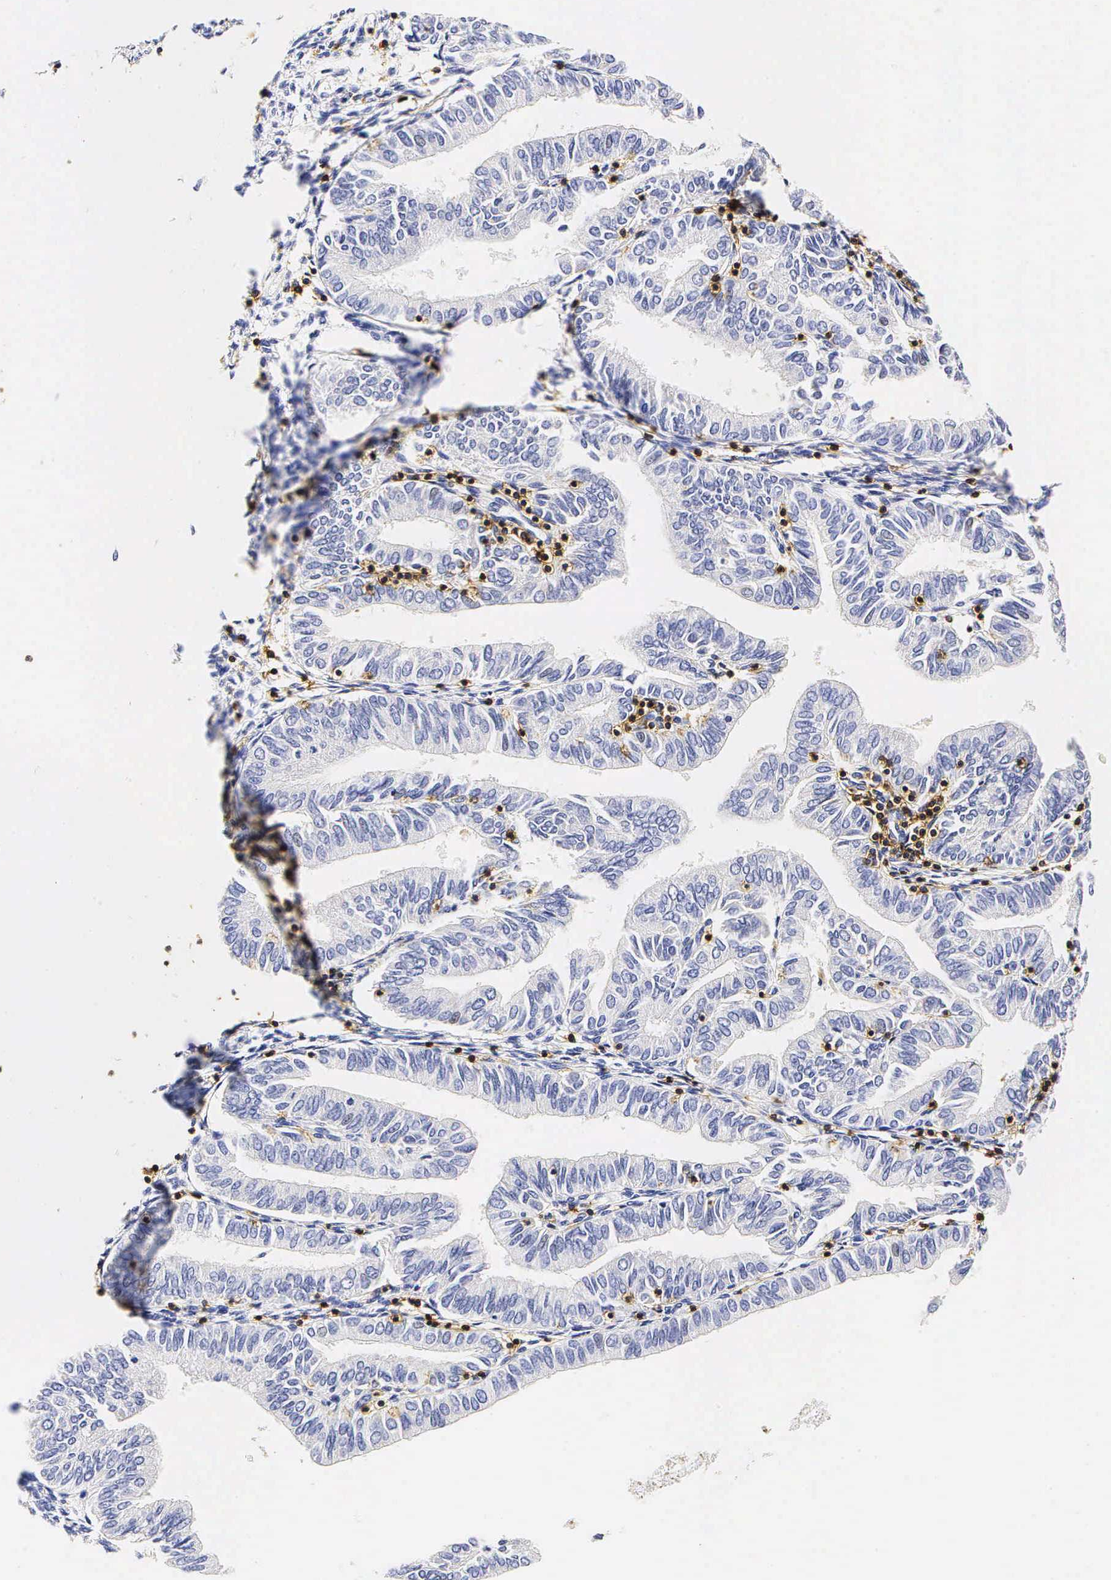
{"staining": {"intensity": "negative", "quantity": "none", "location": "none"}, "tissue": "endometrial cancer", "cell_type": "Tumor cells", "image_type": "cancer", "snomed": [{"axis": "morphology", "description": "Adenocarcinoma, NOS"}, {"axis": "topography", "description": "Endometrium"}], "caption": "Histopathology image shows no significant protein positivity in tumor cells of adenocarcinoma (endometrial).", "gene": "CD3E", "patient": {"sex": "female", "age": 51}}